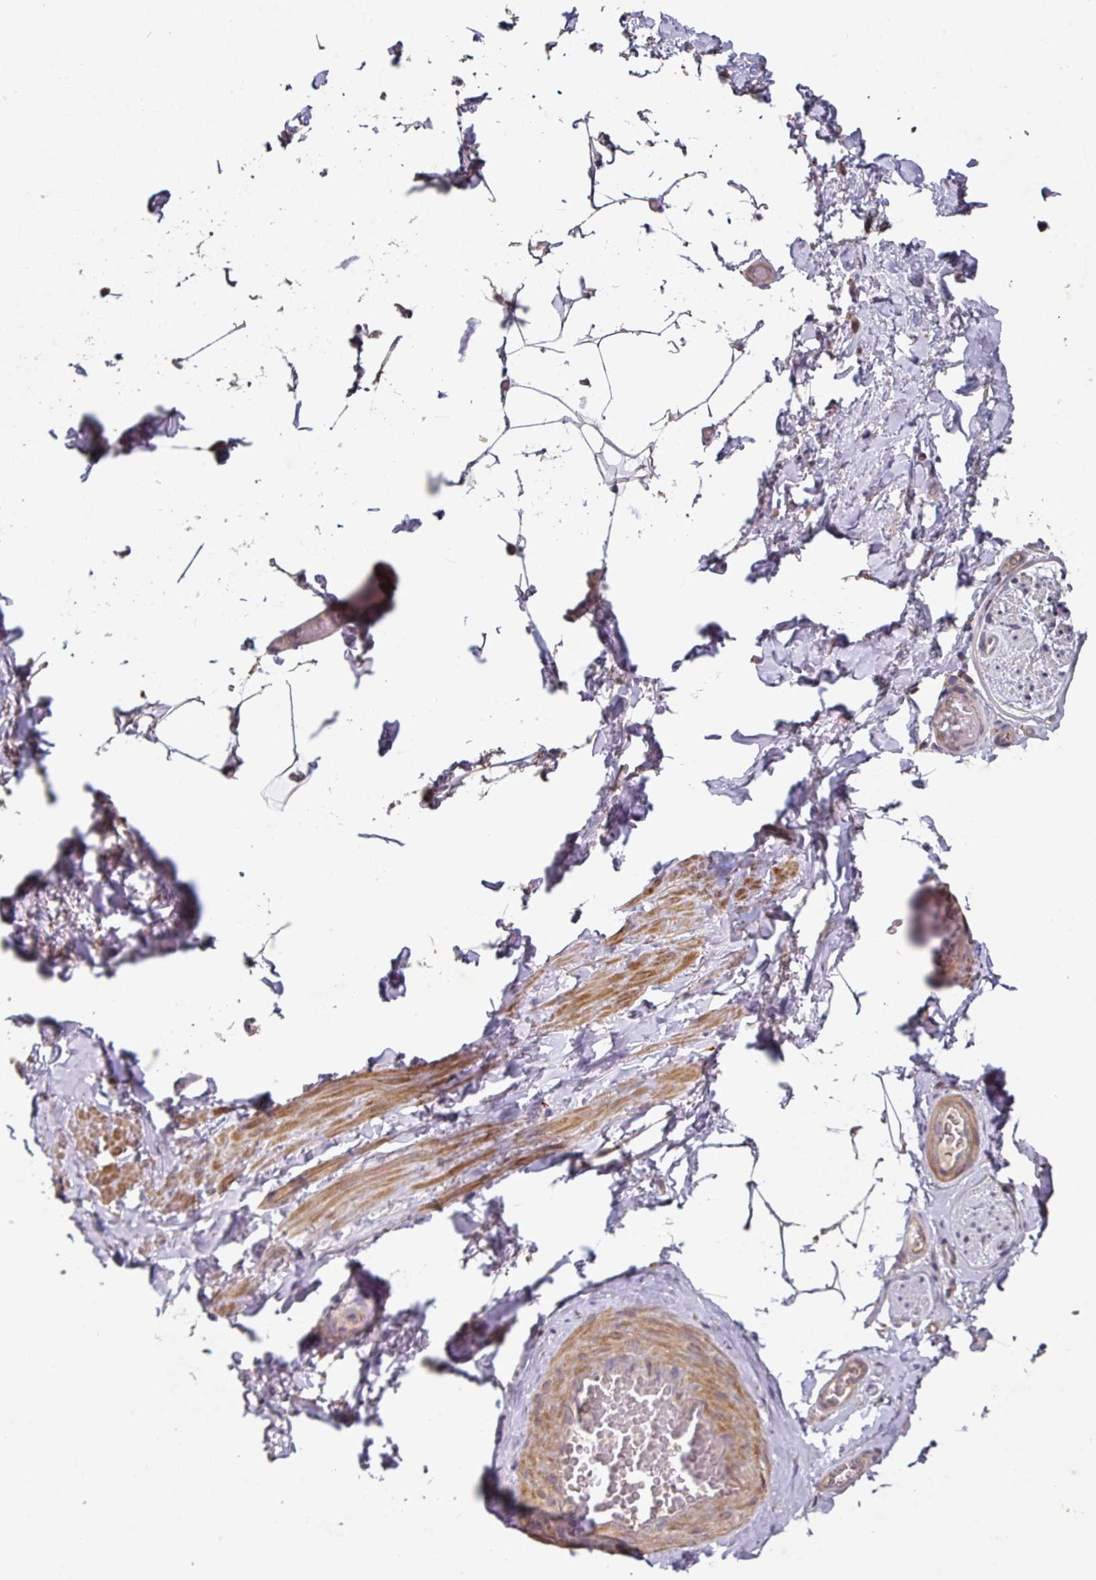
{"staining": {"intensity": "negative", "quantity": "none", "location": "none"}, "tissue": "adipose tissue", "cell_type": "Adipocytes", "image_type": "normal", "snomed": [{"axis": "morphology", "description": "Normal tissue, NOS"}, {"axis": "topography", "description": "Vascular tissue"}, {"axis": "topography", "description": "Peripheral nerve tissue"}], "caption": "Immunohistochemistry micrograph of normal human adipose tissue stained for a protein (brown), which displays no expression in adipocytes.", "gene": "ACVR2B", "patient": {"sex": "male", "age": 41}}